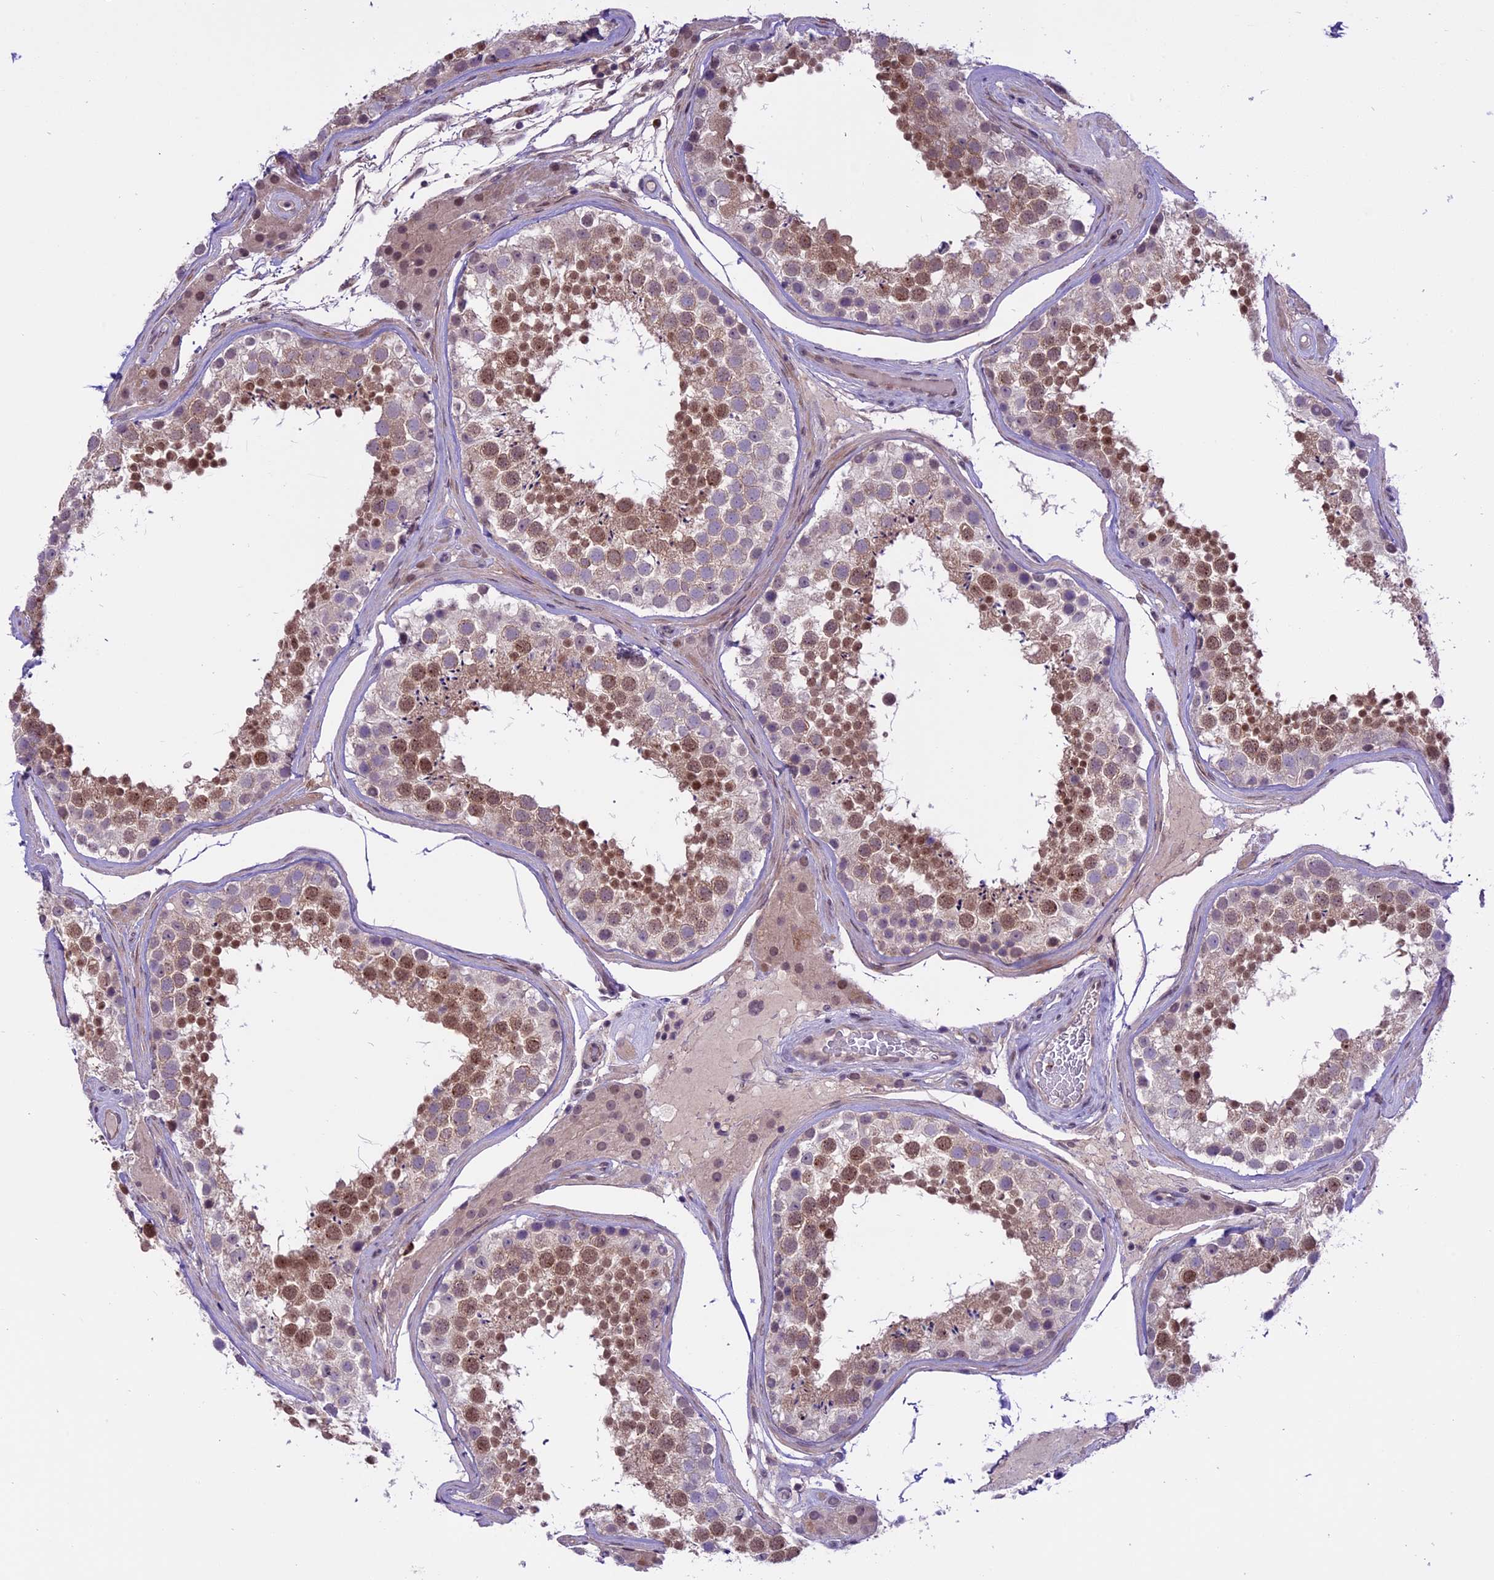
{"staining": {"intensity": "moderate", "quantity": ">75%", "location": "cytoplasmic/membranous,nuclear"}, "tissue": "testis", "cell_type": "Cells in seminiferous ducts", "image_type": "normal", "snomed": [{"axis": "morphology", "description": "Normal tissue, NOS"}, {"axis": "topography", "description": "Testis"}], "caption": "A brown stain highlights moderate cytoplasmic/membranous,nuclear staining of a protein in cells in seminiferous ducts of normal human testis. (DAB IHC, brown staining for protein, blue staining for nuclei).", "gene": "SPRED1", "patient": {"sex": "male", "age": 46}}